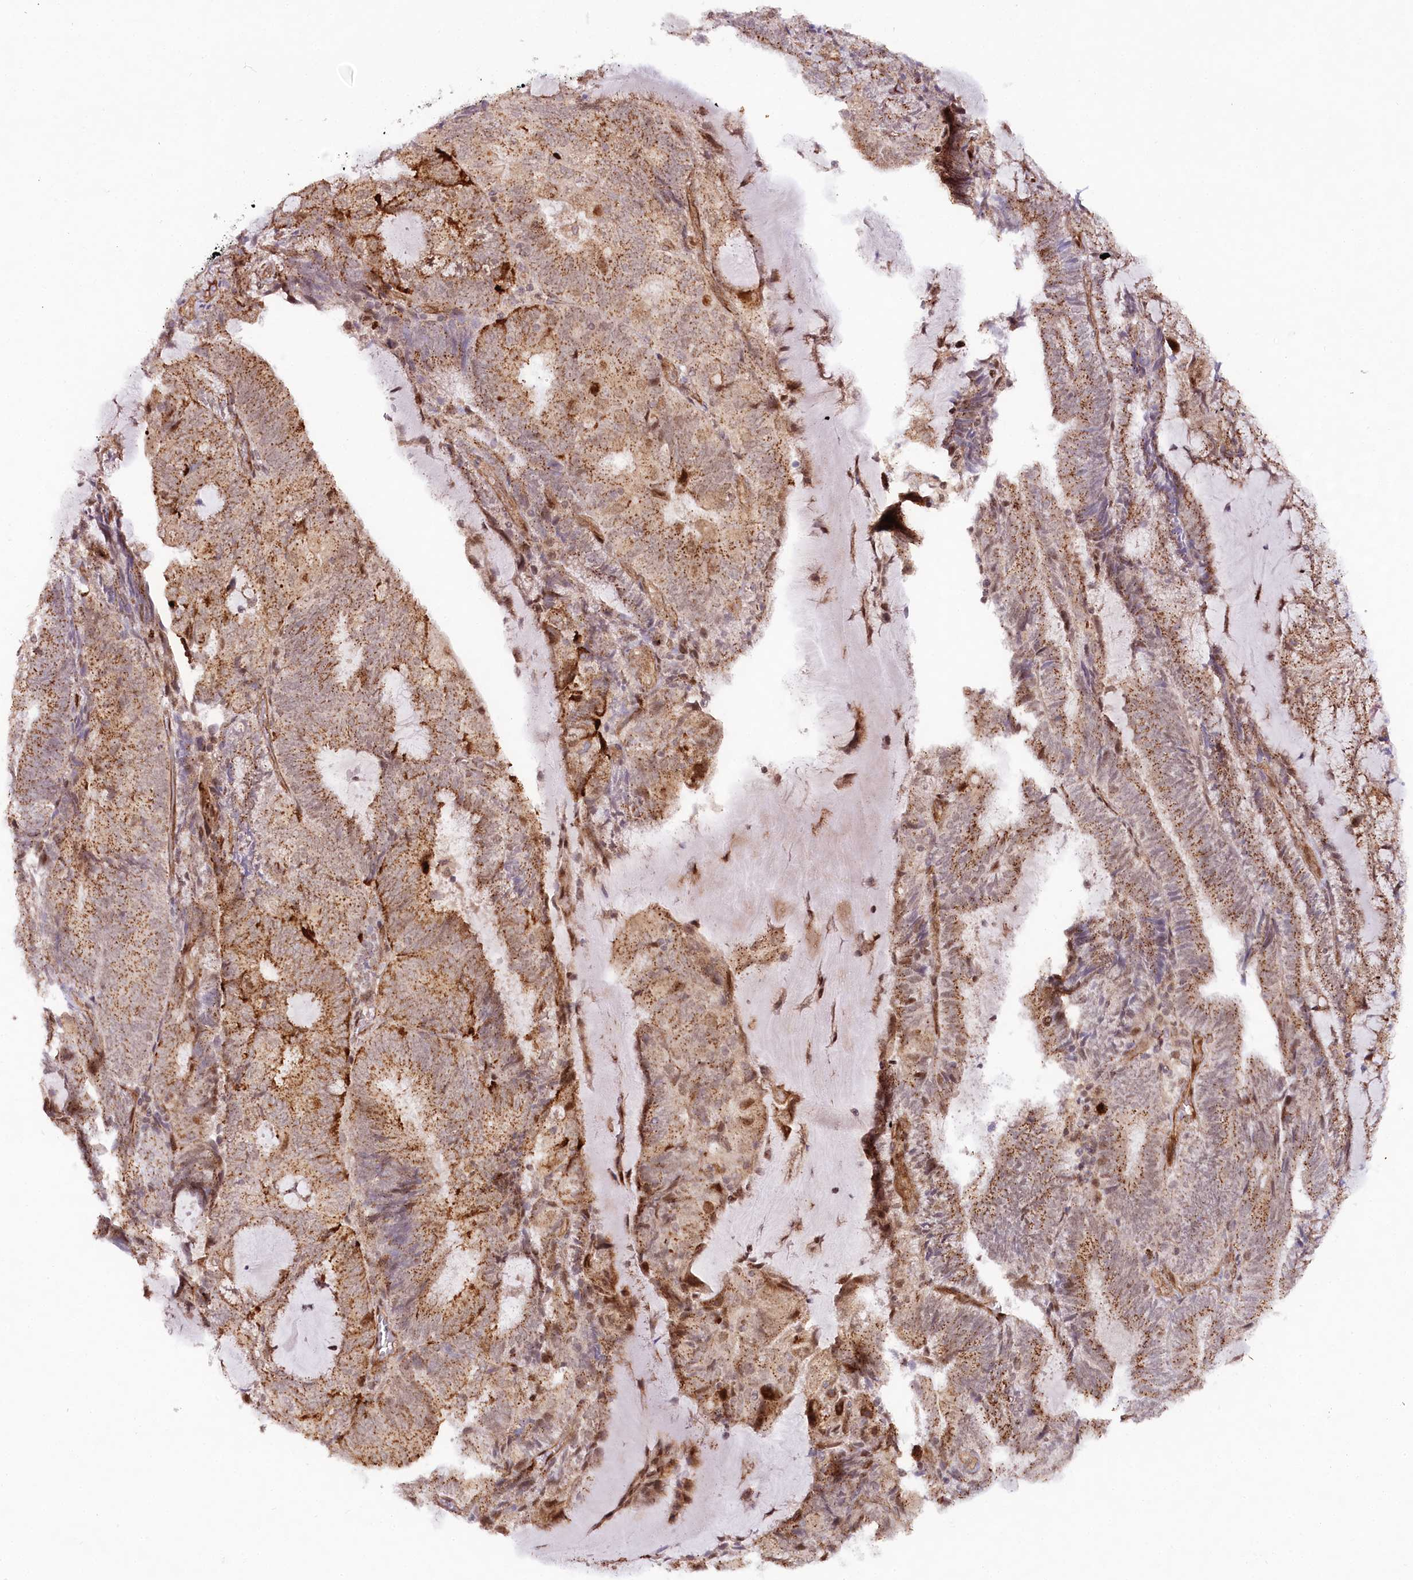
{"staining": {"intensity": "moderate", "quantity": ">75%", "location": "cytoplasmic/membranous"}, "tissue": "endometrial cancer", "cell_type": "Tumor cells", "image_type": "cancer", "snomed": [{"axis": "morphology", "description": "Adenocarcinoma, NOS"}, {"axis": "topography", "description": "Endometrium"}], "caption": "This histopathology image displays immunohistochemistry staining of human endometrial adenocarcinoma, with medium moderate cytoplasmic/membranous positivity in approximately >75% of tumor cells.", "gene": "COPG1", "patient": {"sex": "female", "age": 81}}